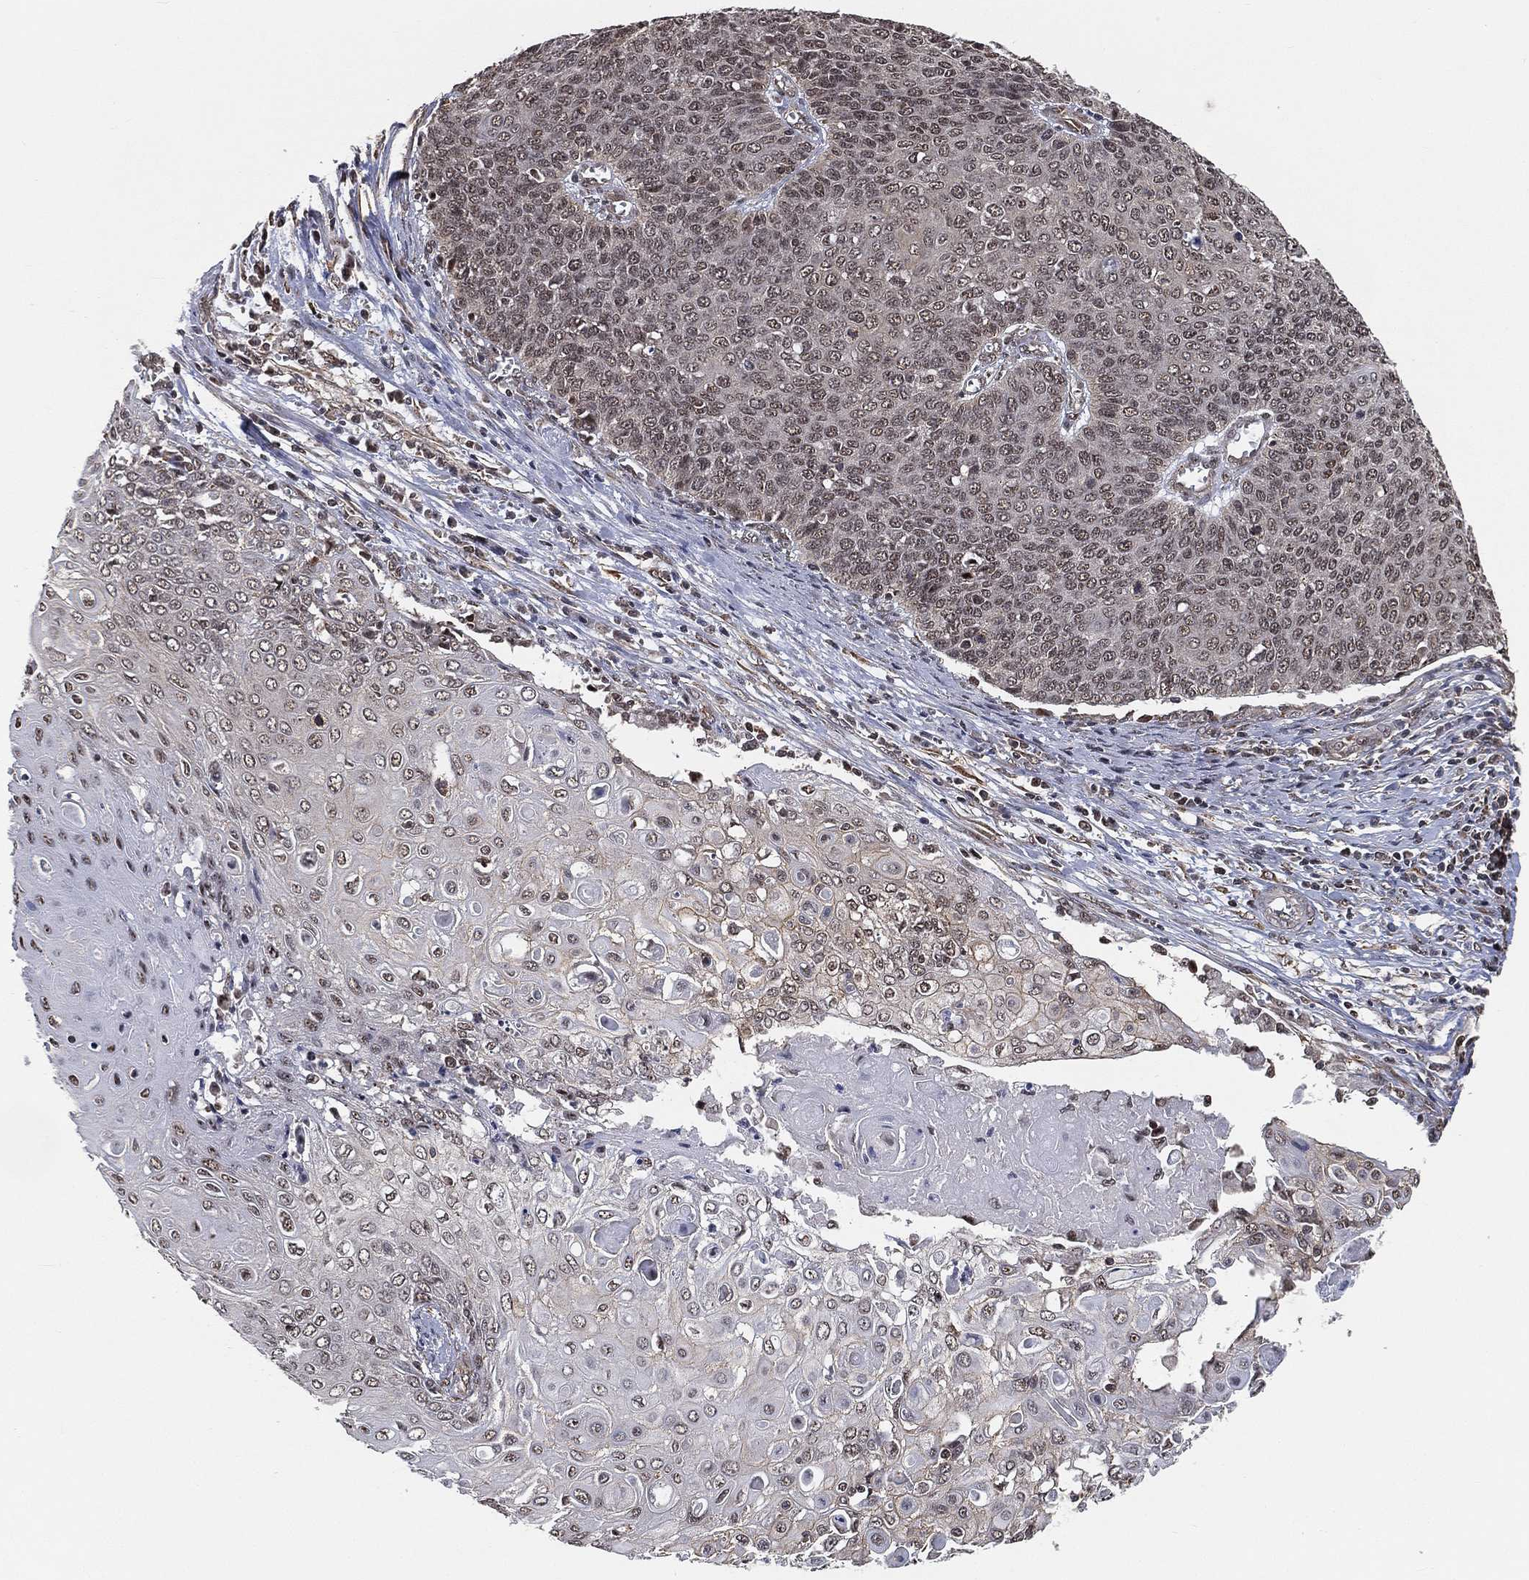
{"staining": {"intensity": "negative", "quantity": "none", "location": "none"}, "tissue": "cervical cancer", "cell_type": "Tumor cells", "image_type": "cancer", "snomed": [{"axis": "morphology", "description": "Squamous cell carcinoma, NOS"}, {"axis": "topography", "description": "Cervix"}], "caption": "There is no significant positivity in tumor cells of cervical cancer.", "gene": "RSRC2", "patient": {"sex": "female", "age": 39}}